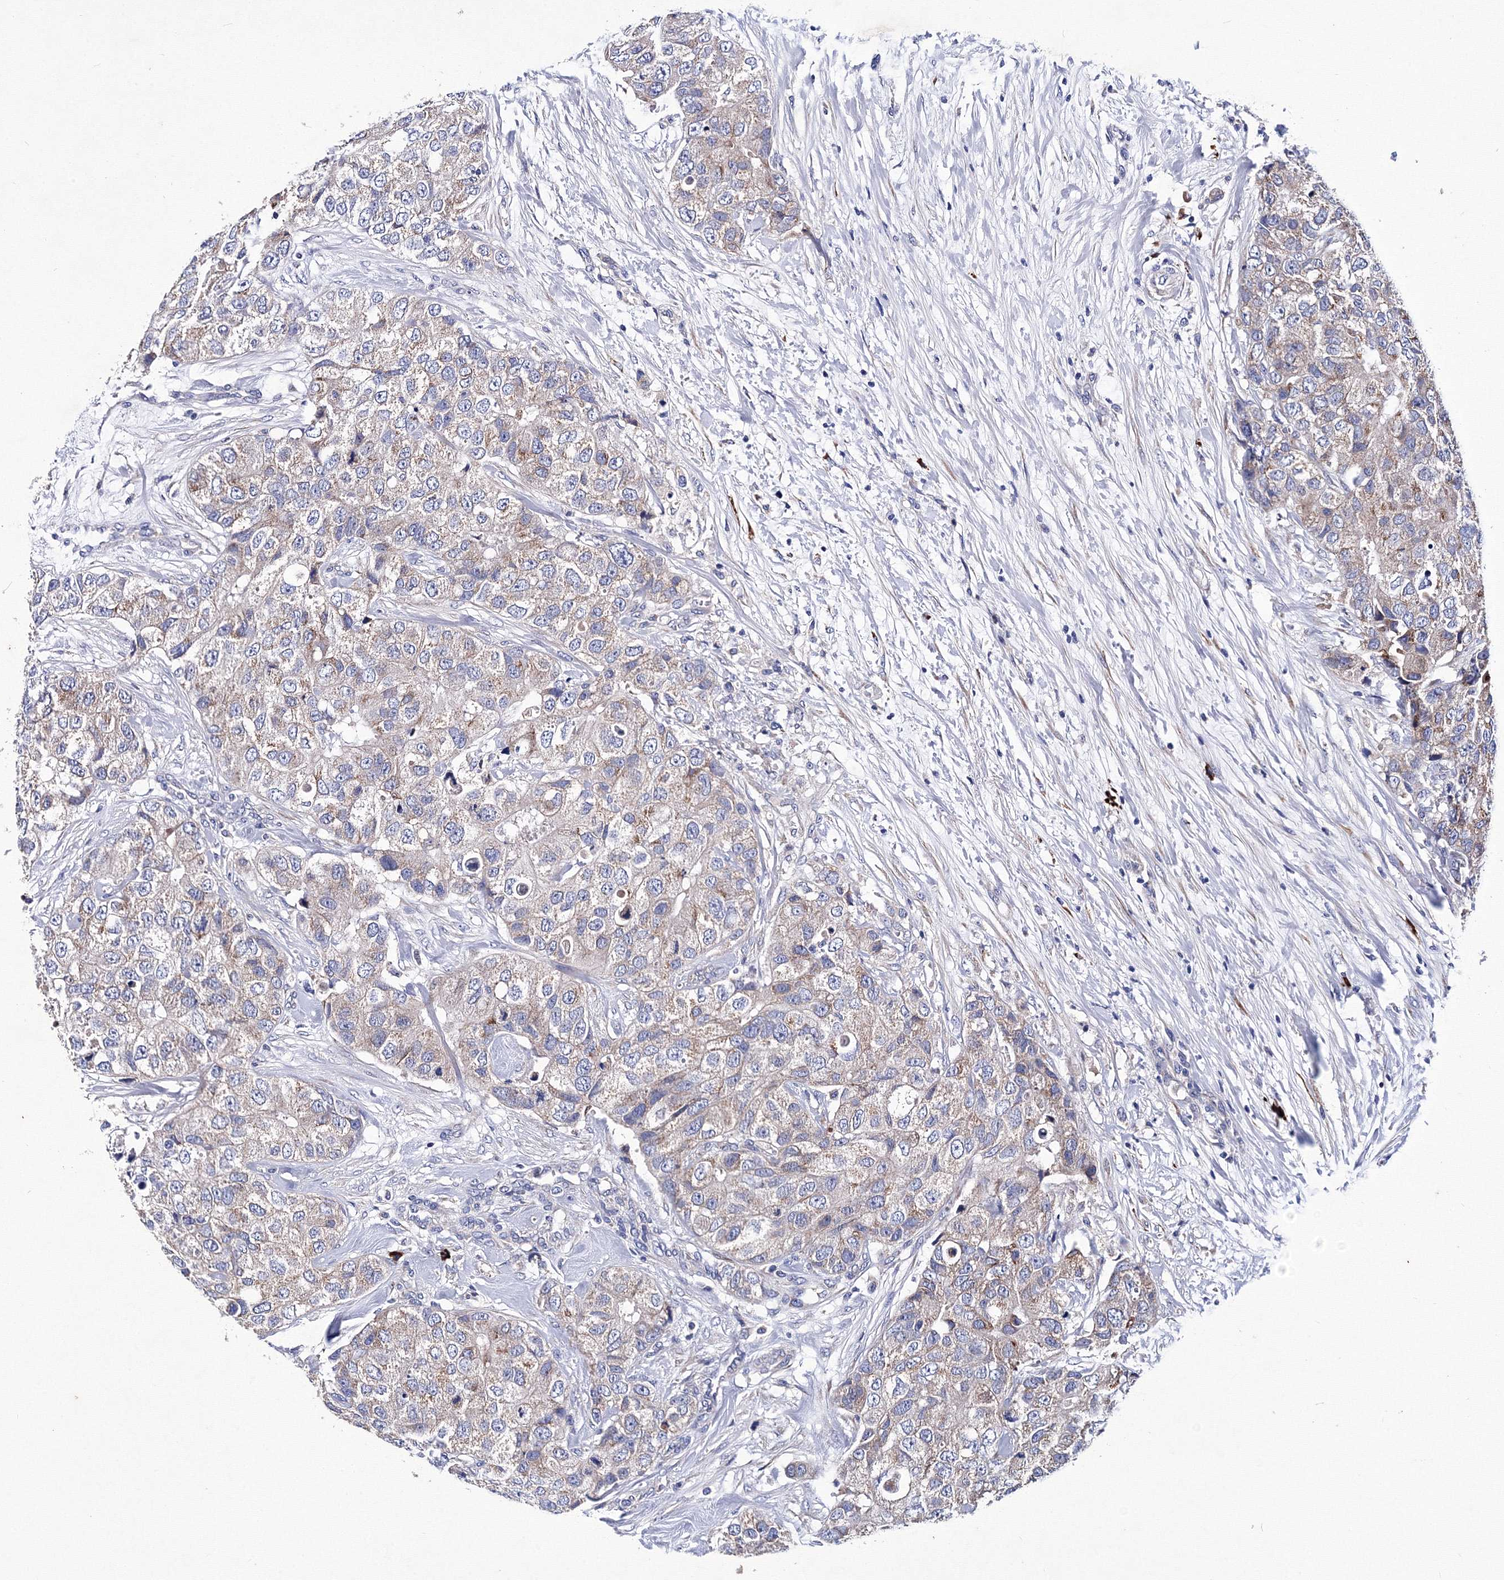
{"staining": {"intensity": "weak", "quantity": ">75%", "location": "cytoplasmic/membranous"}, "tissue": "breast cancer", "cell_type": "Tumor cells", "image_type": "cancer", "snomed": [{"axis": "morphology", "description": "Duct carcinoma"}, {"axis": "topography", "description": "Breast"}], "caption": "This histopathology image displays breast cancer stained with immunohistochemistry to label a protein in brown. The cytoplasmic/membranous of tumor cells show weak positivity for the protein. Nuclei are counter-stained blue.", "gene": "TRPM2", "patient": {"sex": "female", "age": 62}}